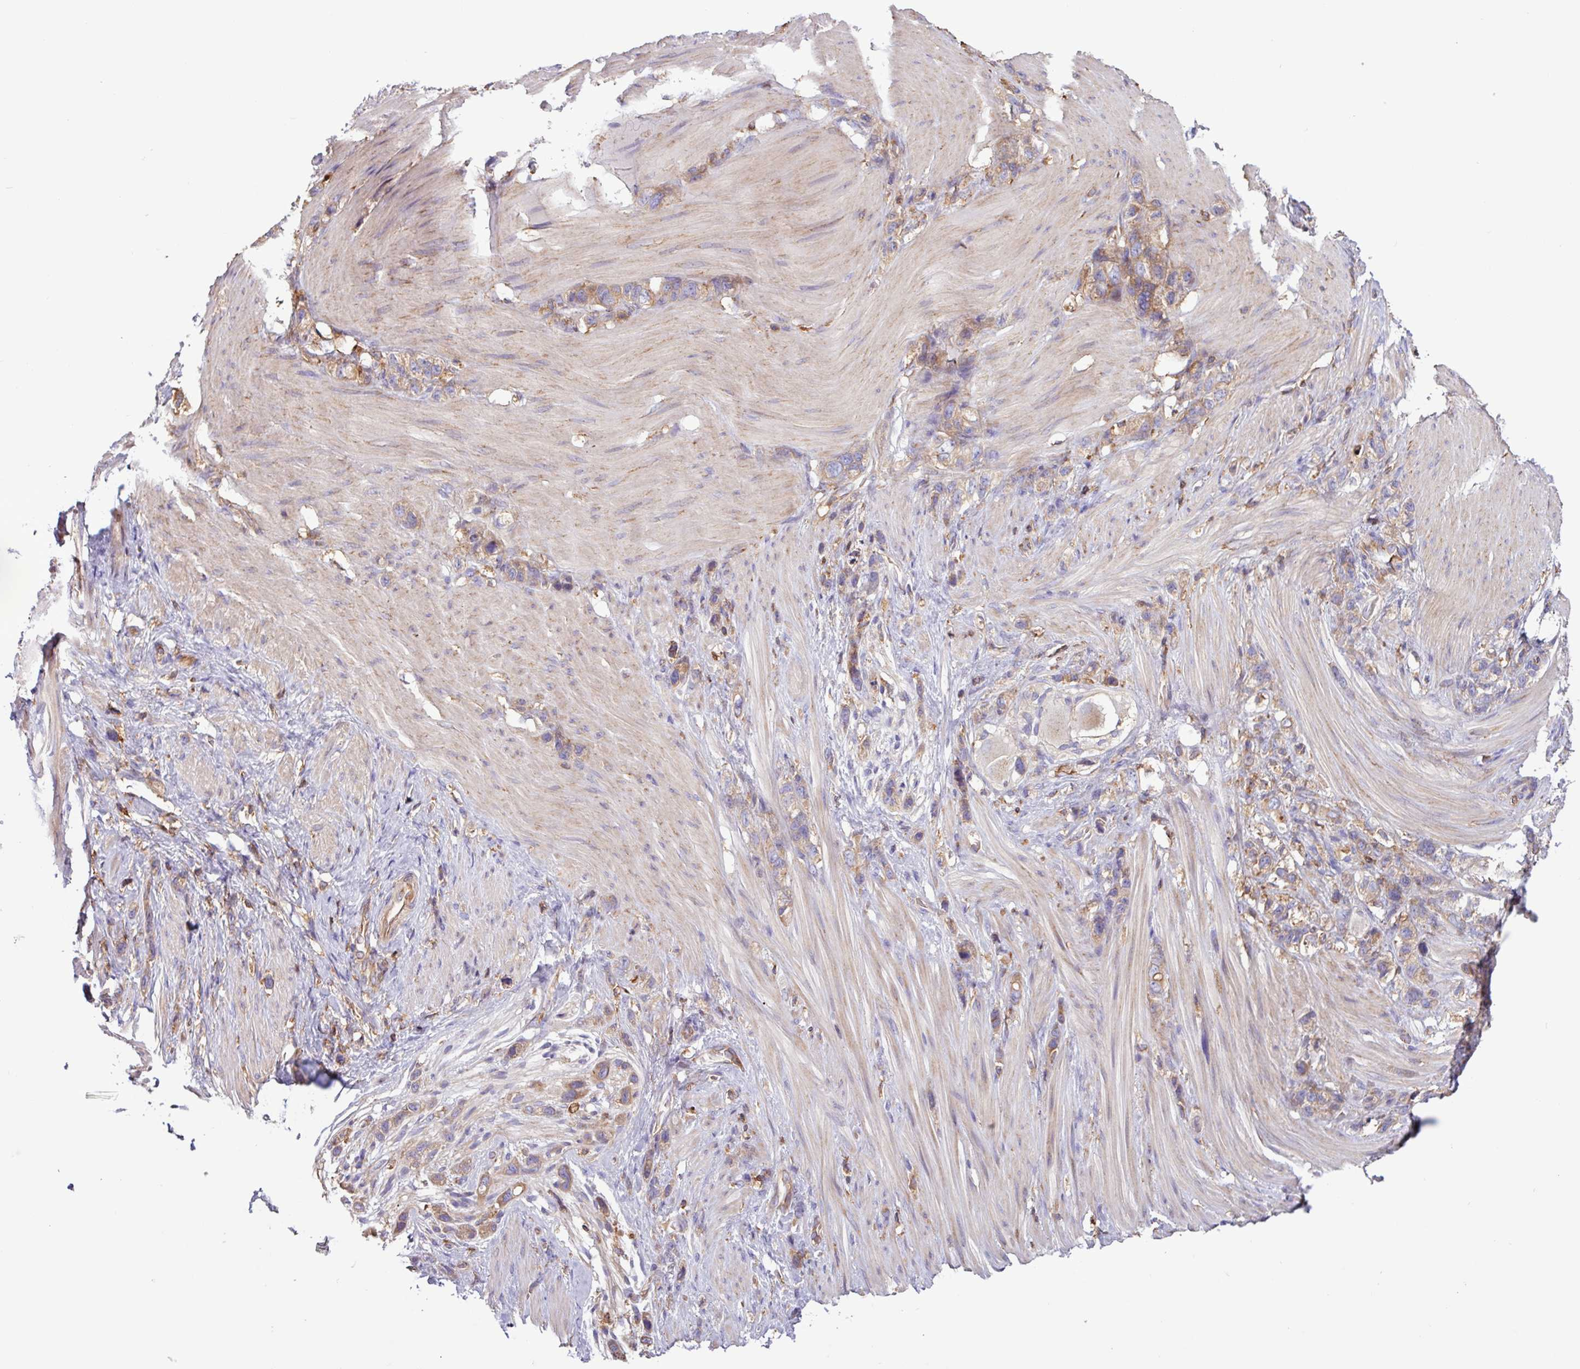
{"staining": {"intensity": "weak", "quantity": ">75%", "location": "cytoplasmic/membranous"}, "tissue": "stomach cancer", "cell_type": "Tumor cells", "image_type": "cancer", "snomed": [{"axis": "morphology", "description": "Adenocarcinoma, NOS"}, {"axis": "topography", "description": "Stomach"}], "caption": "Immunohistochemical staining of human stomach adenocarcinoma exhibits low levels of weak cytoplasmic/membranous protein staining in approximately >75% of tumor cells.", "gene": "ACTR3", "patient": {"sex": "female", "age": 65}}